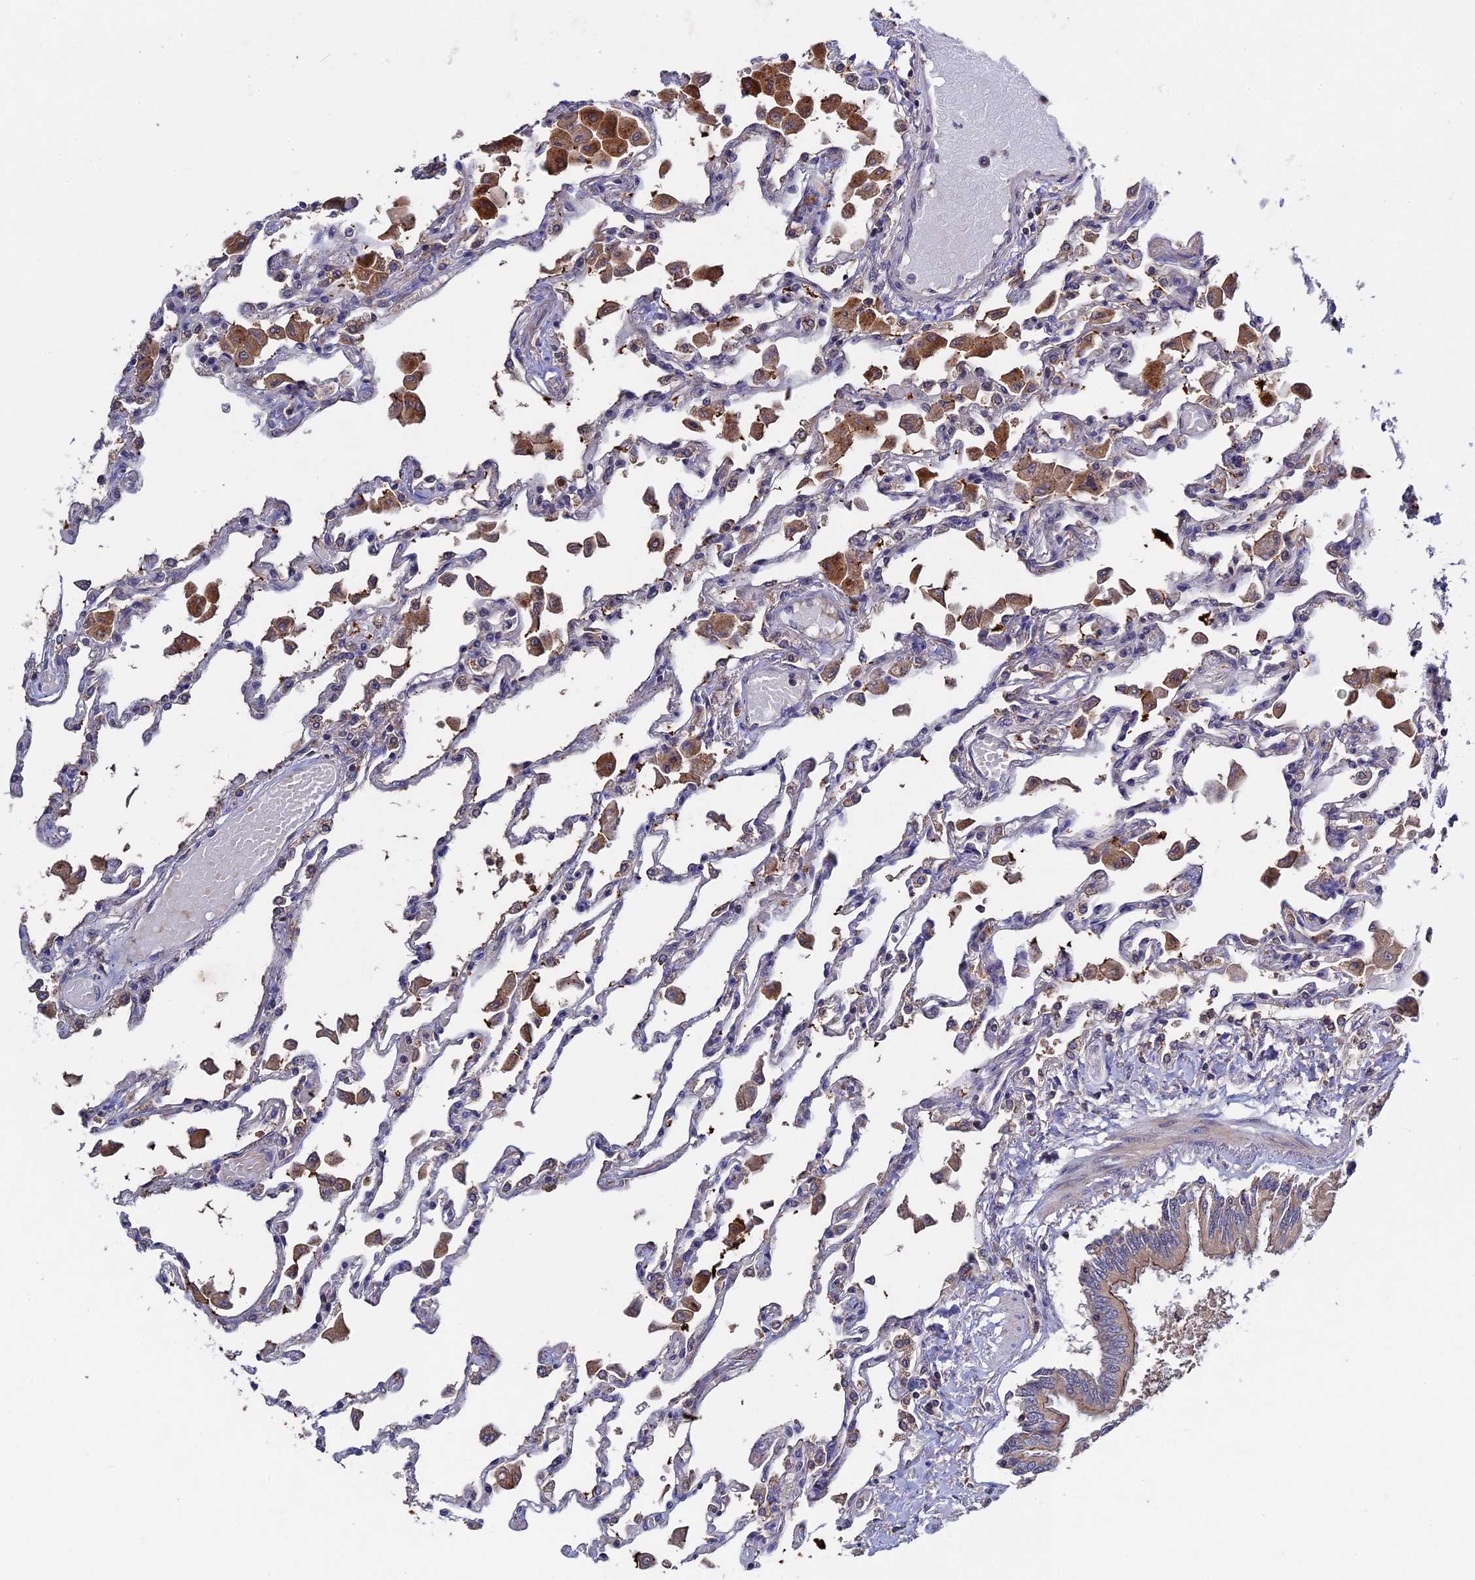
{"staining": {"intensity": "moderate", "quantity": "<25%", "location": "cytoplasmic/membranous"}, "tissue": "lung", "cell_type": "Alveolar cells", "image_type": "normal", "snomed": [{"axis": "morphology", "description": "Normal tissue, NOS"}, {"axis": "topography", "description": "Bronchus"}, {"axis": "topography", "description": "Lung"}], "caption": "Immunohistochemical staining of benign human lung shows <25% levels of moderate cytoplasmic/membranous protein expression in about <25% of alveolar cells. (IHC, brightfield microscopy, high magnification).", "gene": "RAB15", "patient": {"sex": "female", "age": 49}}